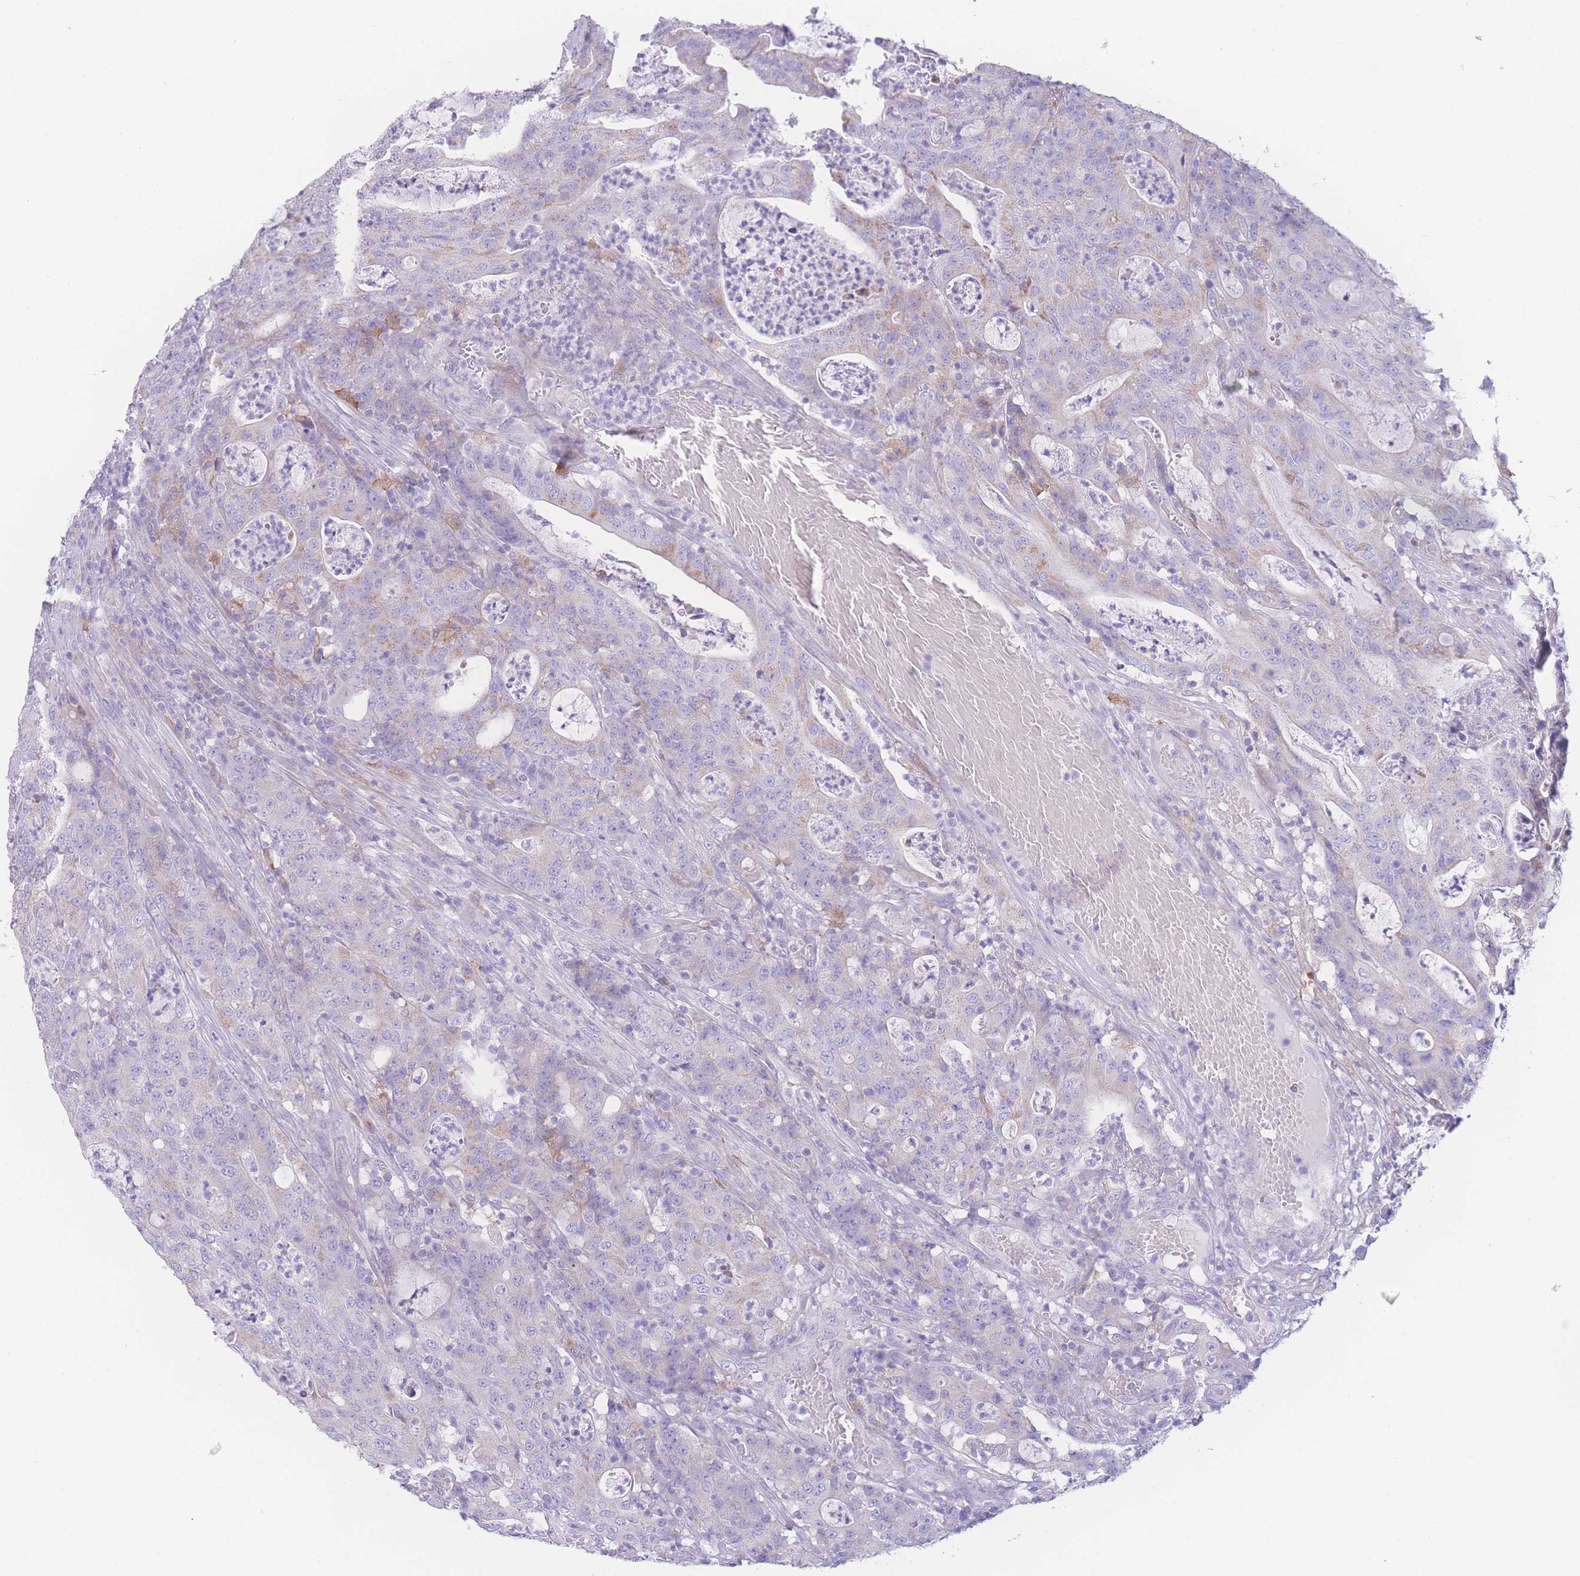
{"staining": {"intensity": "weak", "quantity": "<25%", "location": "cytoplasmic/membranous"}, "tissue": "colorectal cancer", "cell_type": "Tumor cells", "image_type": "cancer", "snomed": [{"axis": "morphology", "description": "Adenocarcinoma, NOS"}, {"axis": "topography", "description": "Colon"}], "caption": "Immunohistochemistry (IHC) image of colorectal adenocarcinoma stained for a protein (brown), which reveals no positivity in tumor cells.", "gene": "NBEAL1", "patient": {"sex": "male", "age": 83}}